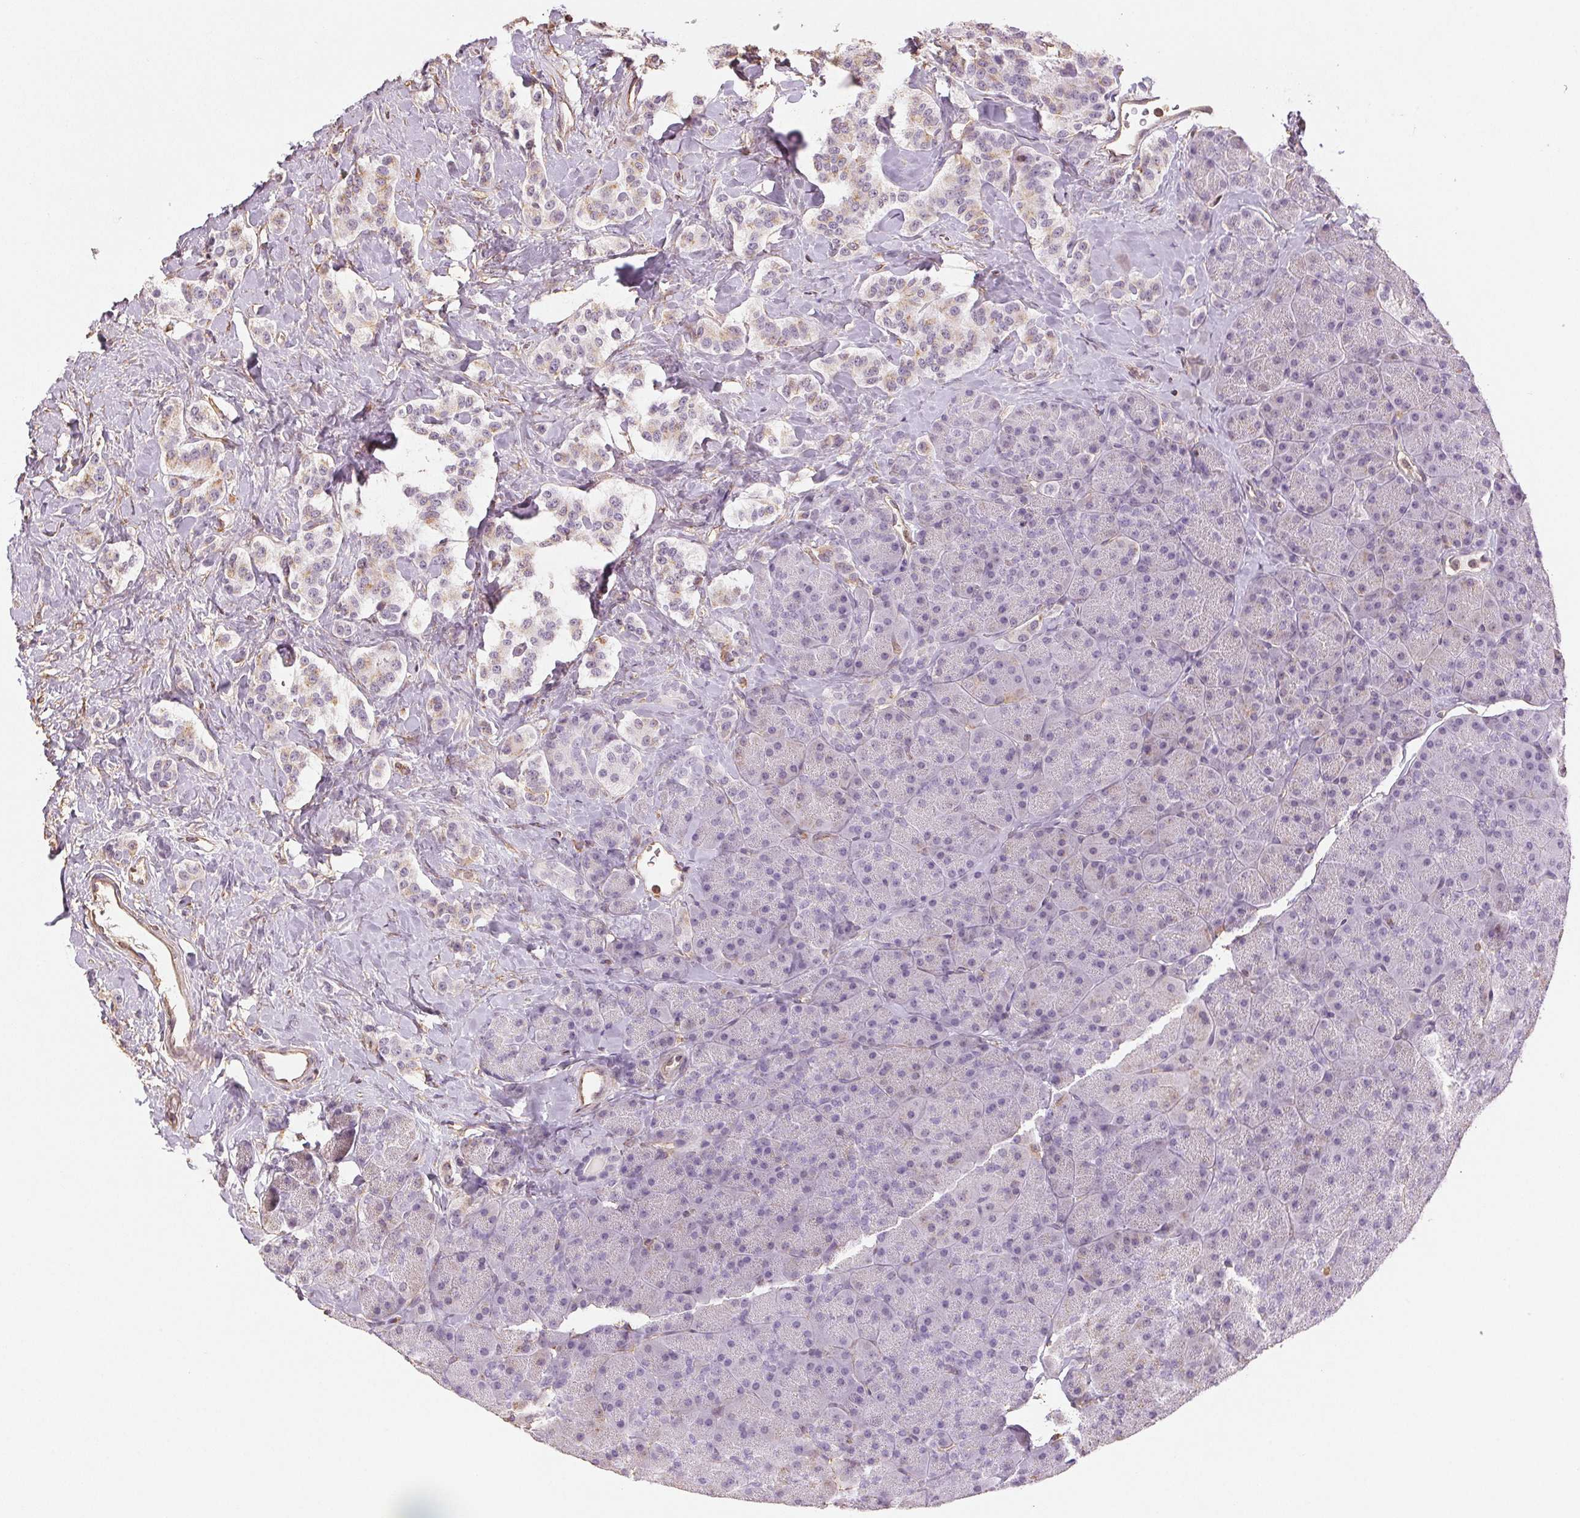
{"staining": {"intensity": "weak", "quantity": "<25%", "location": "cytoplasmic/membranous"}, "tissue": "carcinoid", "cell_type": "Tumor cells", "image_type": "cancer", "snomed": [{"axis": "morphology", "description": "Normal tissue, NOS"}, {"axis": "morphology", "description": "Carcinoid, malignant, NOS"}, {"axis": "topography", "description": "Pancreas"}], "caption": "There is no significant staining in tumor cells of malignant carcinoid. The staining is performed using DAB (3,3'-diaminobenzidine) brown chromogen with nuclei counter-stained in using hematoxylin.", "gene": "COL7A1", "patient": {"sex": "male", "age": 36}}